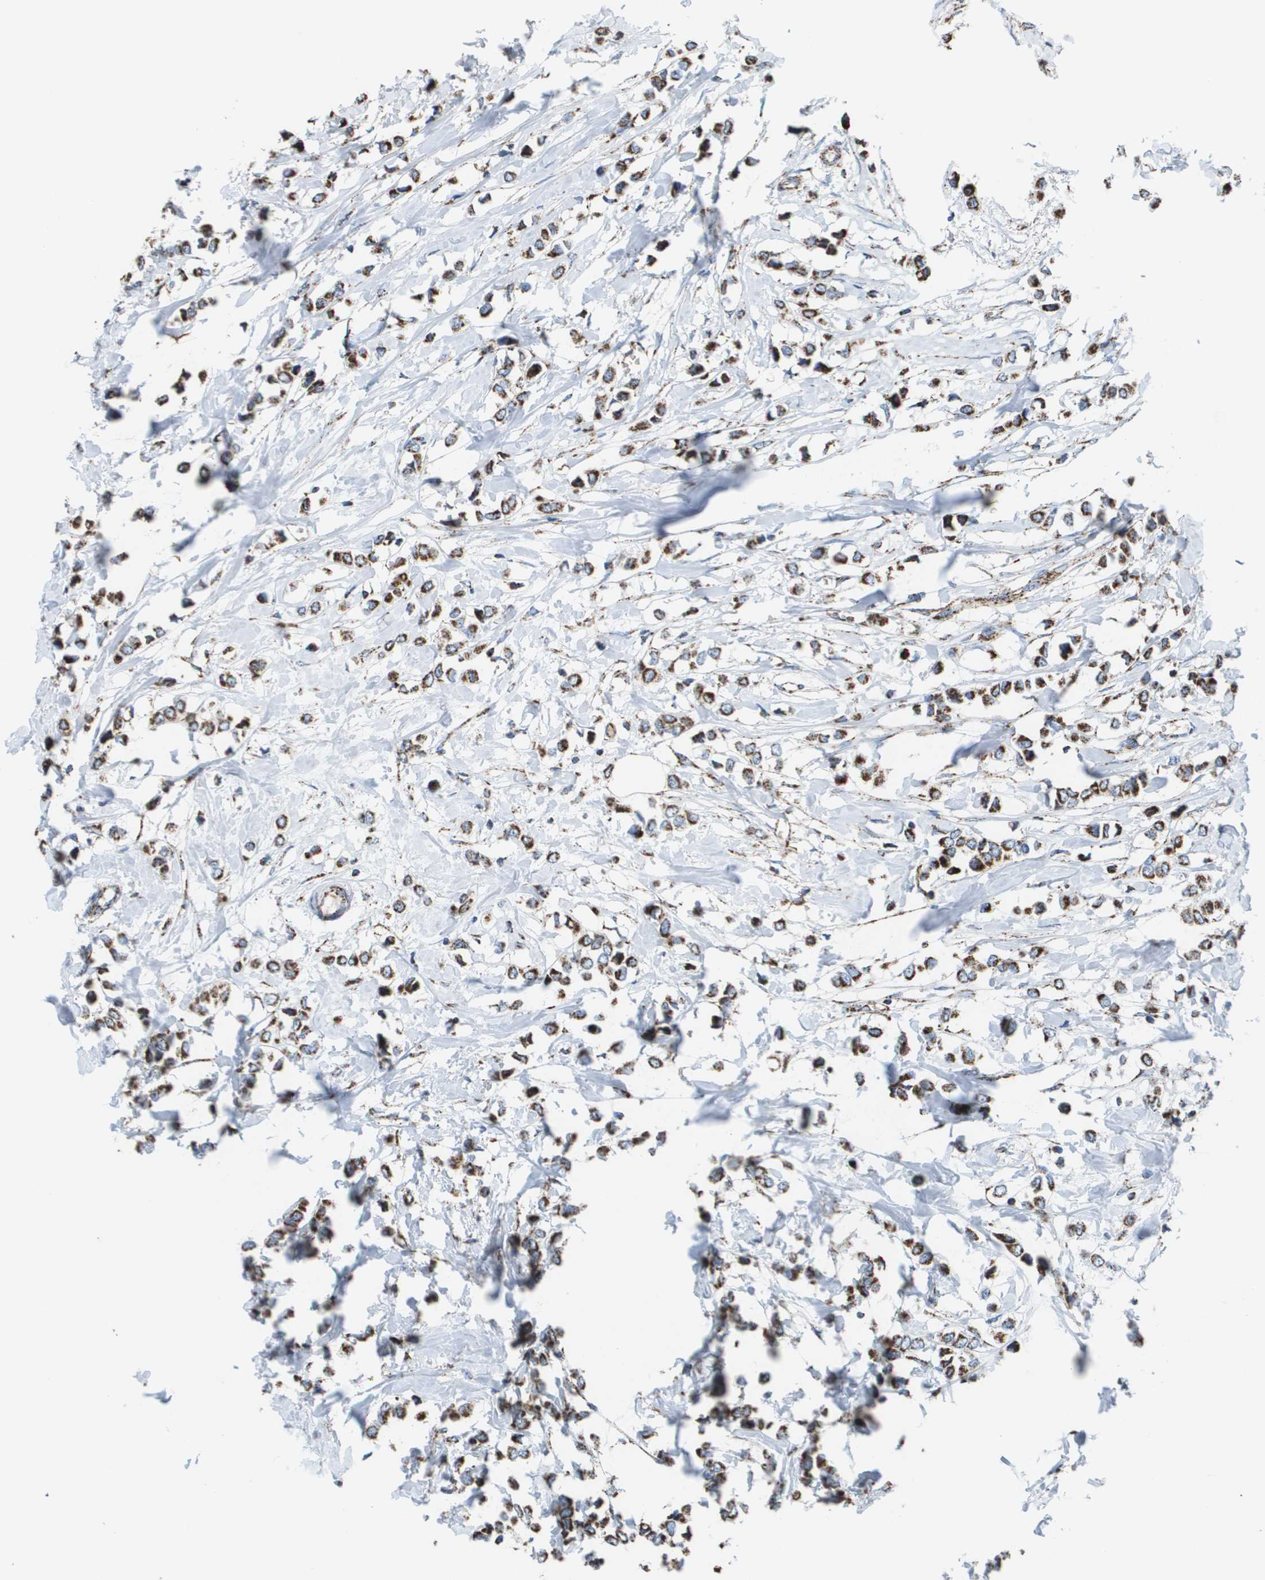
{"staining": {"intensity": "strong", "quantity": ">75%", "location": "cytoplasmic/membranous"}, "tissue": "breast cancer", "cell_type": "Tumor cells", "image_type": "cancer", "snomed": [{"axis": "morphology", "description": "Lobular carcinoma"}, {"axis": "topography", "description": "Breast"}], "caption": "Immunohistochemistry (IHC) histopathology image of lobular carcinoma (breast) stained for a protein (brown), which demonstrates high levels of strong cytoplasmic/membranous staining in approximately >75% of tumor cells.", "gene": "ATP5F1B", "patient": {"sex": "female", "age": 51}}